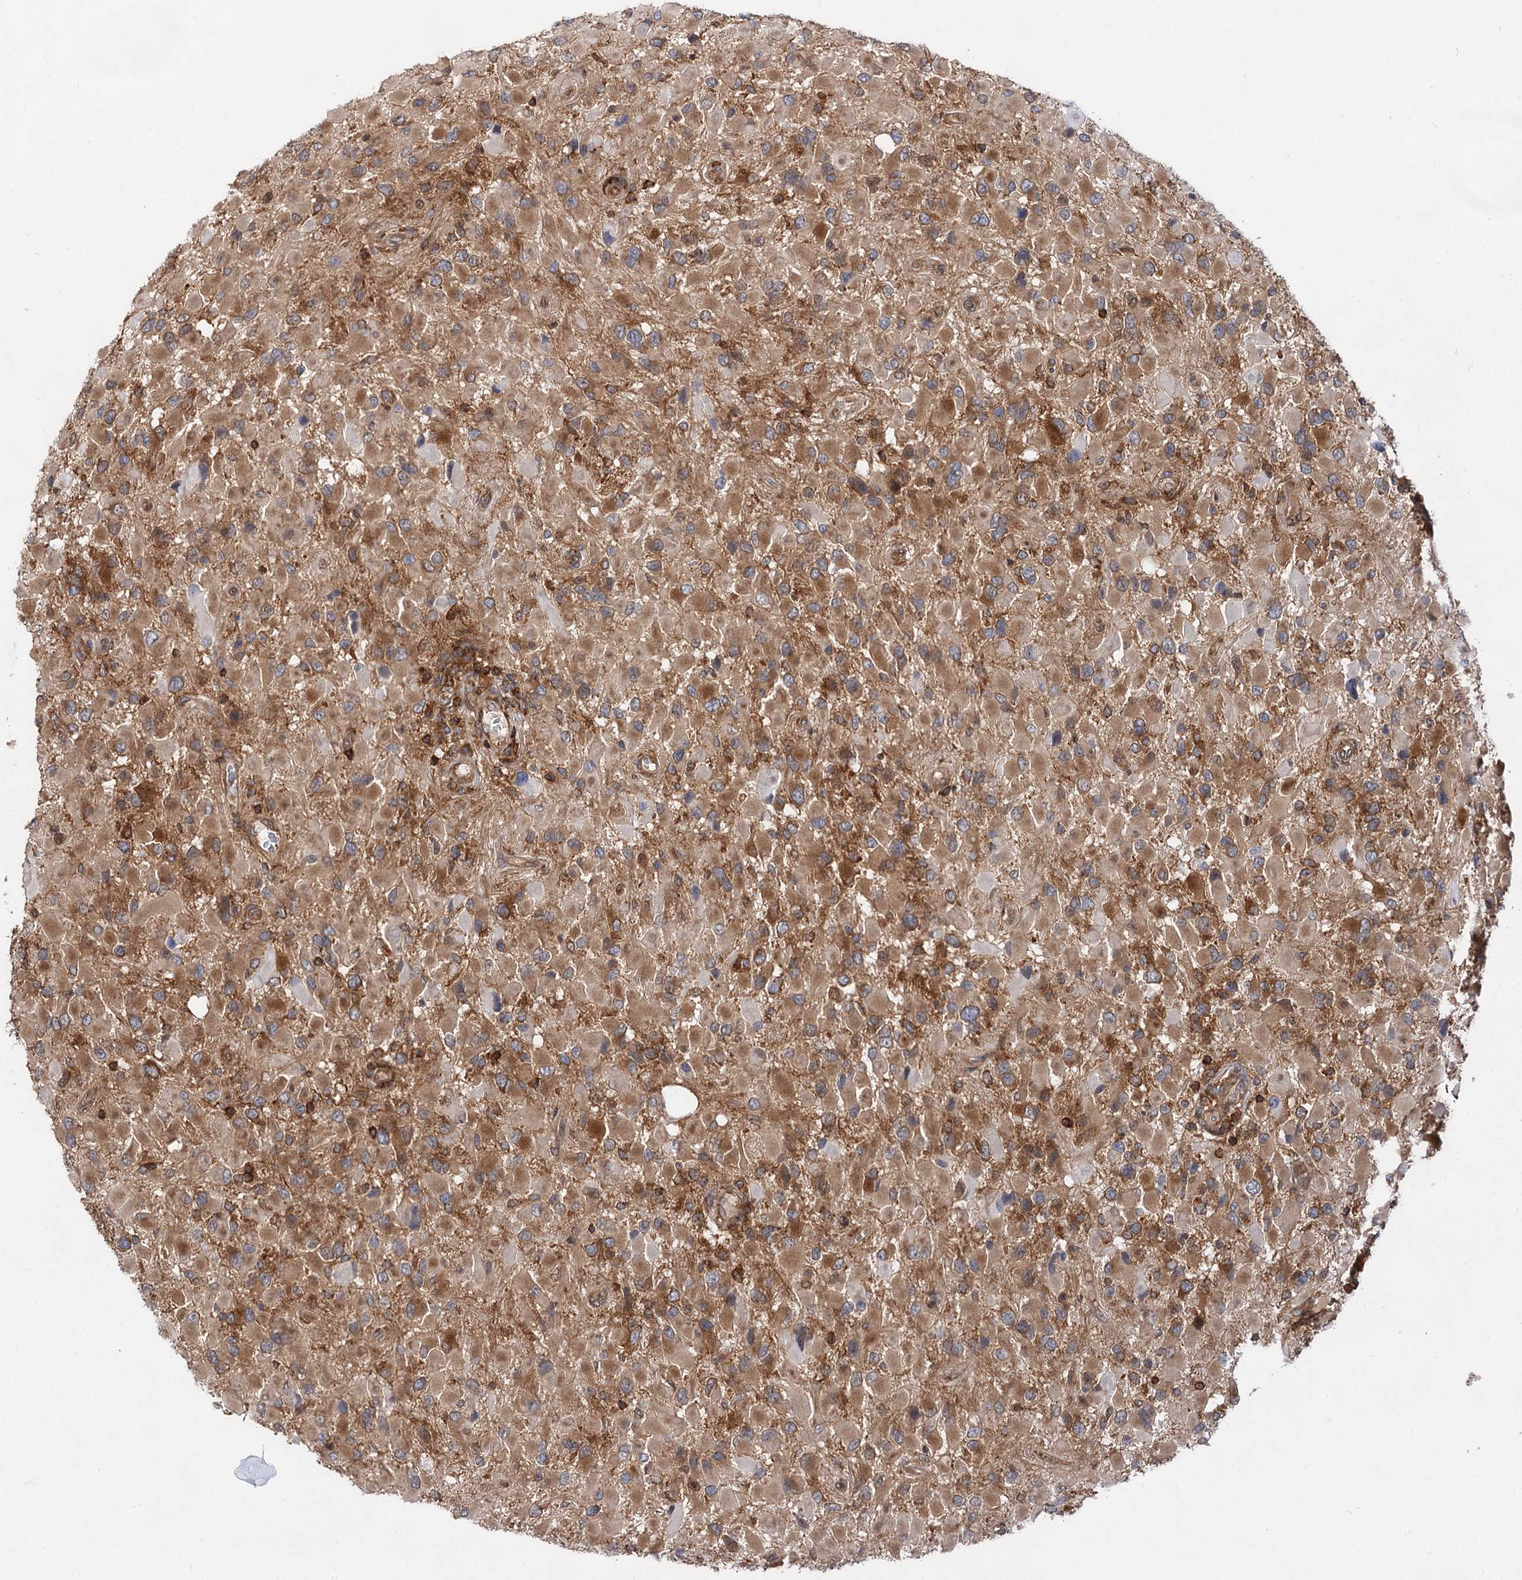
{"staining": {"intensity": "moderate", "quantity": ">75%", "location": "cytoplasmic/membranous"}, "tissue": "glioma", "cell_type": "Tumor cells", "image_type": "cancer", "snomed": [{"axis": "morphology", "description": "Glioma, malignant, High grade"}, {"axis": "topography", "description": "Brain"}], "caption": "Immunohistochemical staining of malignant glioma (high-grade) shows medium levels of moderate cytoplasmic/membranous expression in approximately >75% of tumor cells.", "gene": "PACS1", "patient": {"sex": "male", "age": 53}}